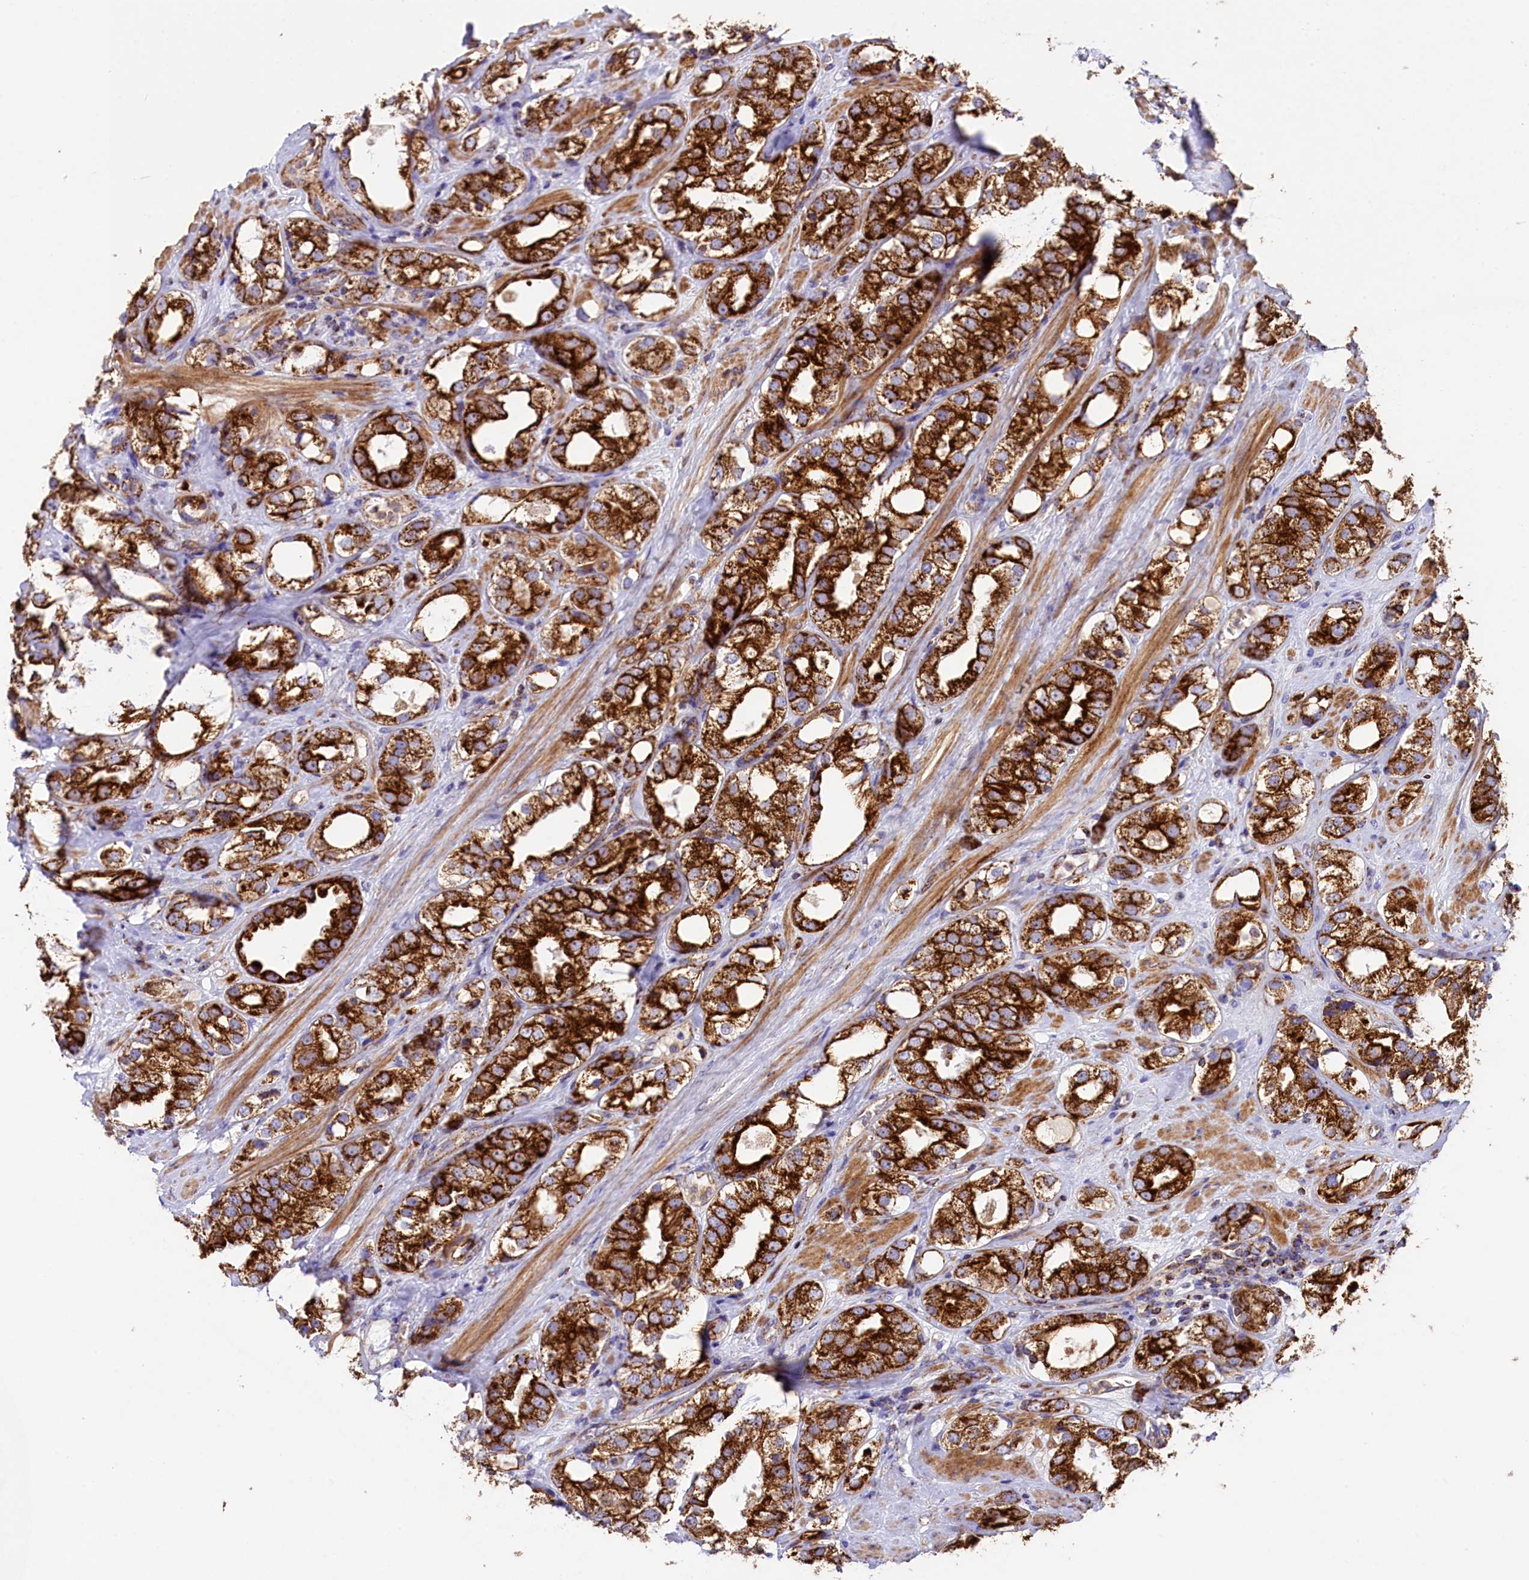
{"staining": {"intensity": "strong", "quantity": ">75%", "location": "cytoplasmic/membranous"}, "tissue": "prostate cancer", "cell_type": "Tumor cells", "image_type": "cancer", "snomed": [{"axis": "morphology", "description": "Adenocarcinoma, NOS"}, {"axis": "topography", "description": "Prostate"}], "caption": "Tumor cells display strong cytoplasmic/membranous expression in approximately >75% of cells in prostate adenocarcinoma.", "gene": "CLYBL", "patient": {"sex": "male", "age": 79}}